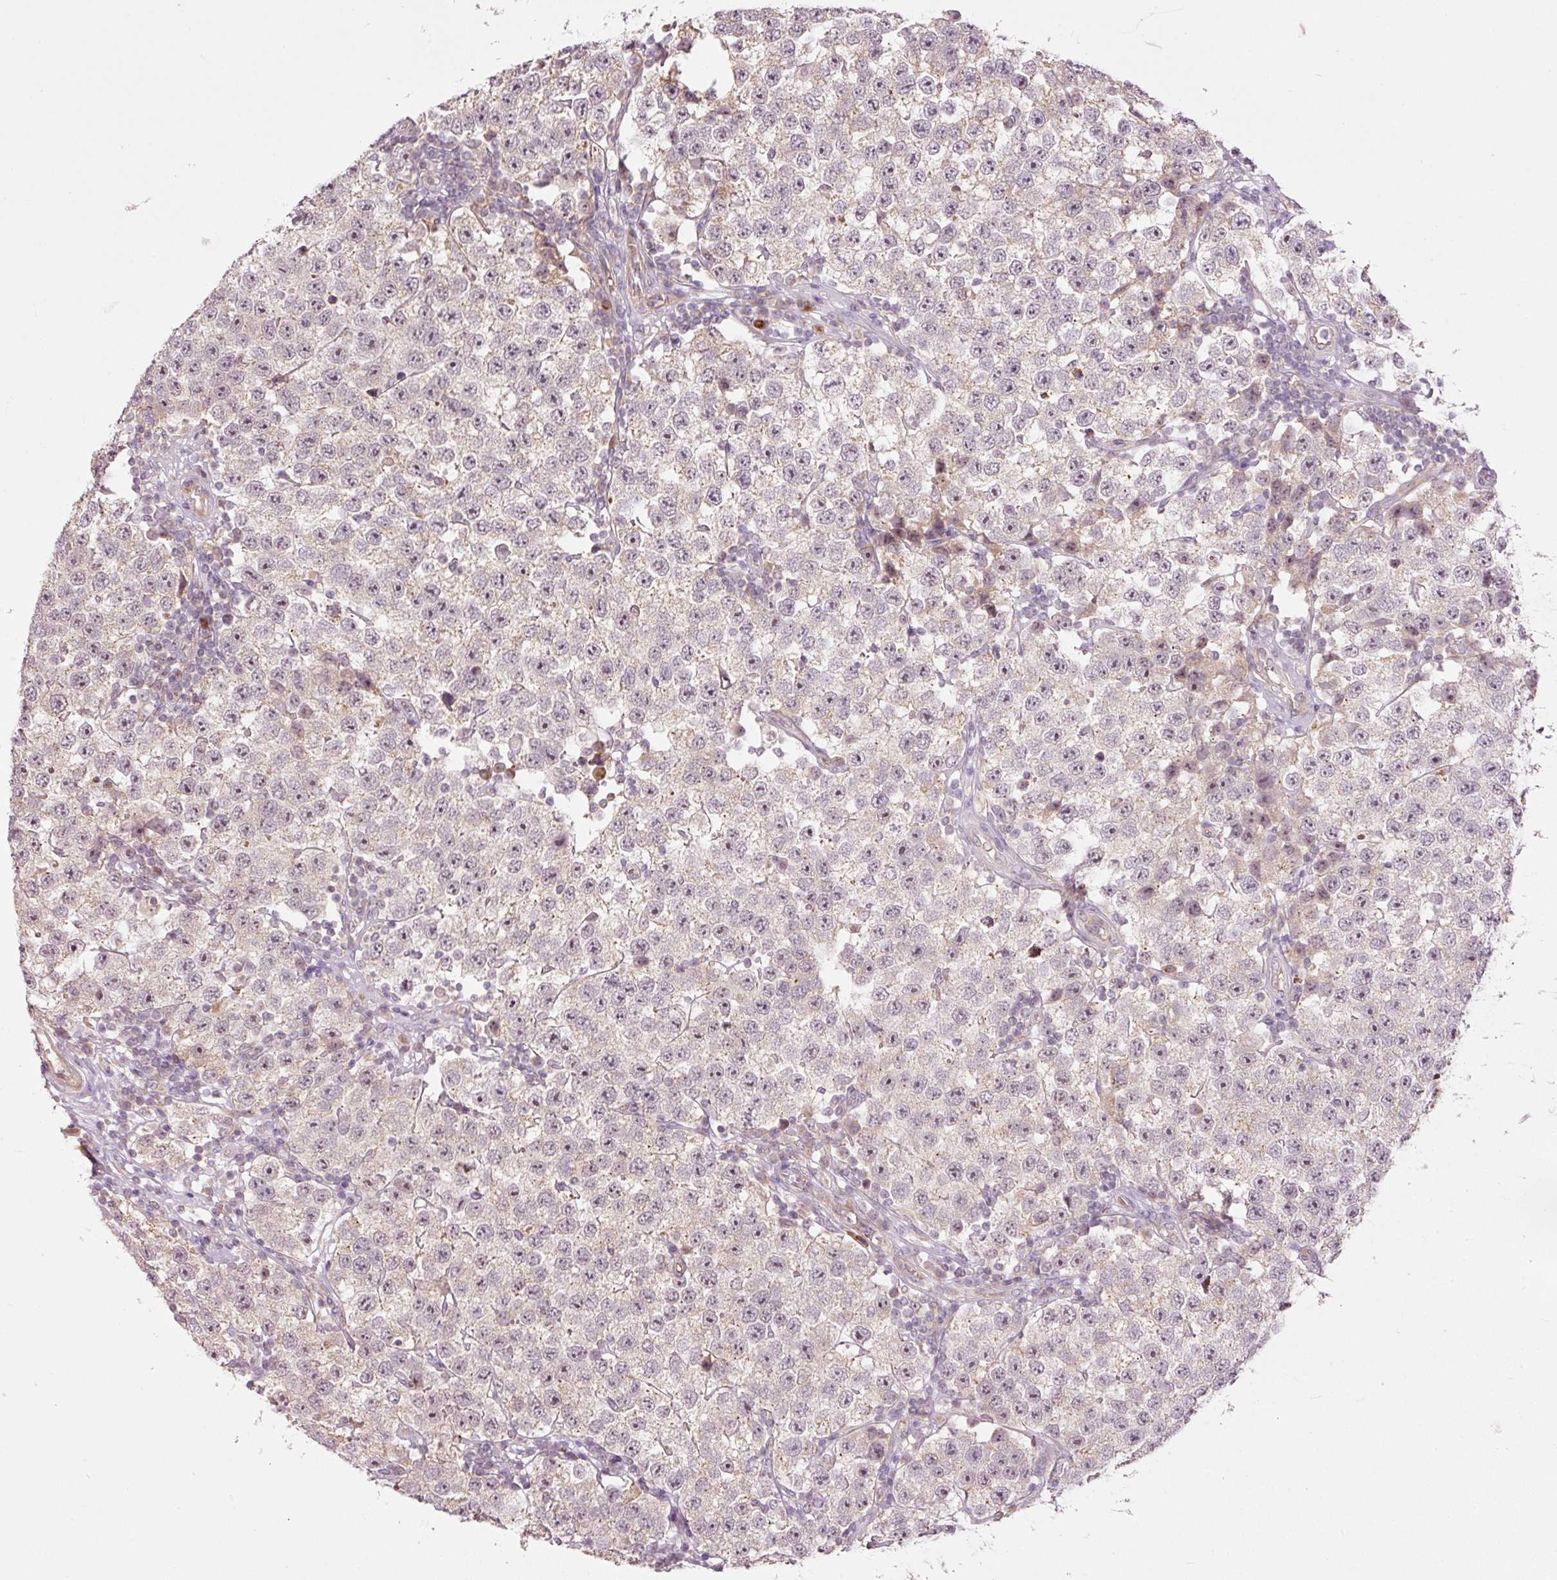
{"staining": {"intensity": "weak", "quantity": "<25%", "location": "nuclear"}, "tissue": "testis cancer", "cell_type": "Tumor cells", "image_type": "cancer", "snomed": [{"axis": "morphology", "description": "Seminoma, NOS"}, {"axis": "topography", "description": "Testis"}], "caption": "High power microscopy histopathology image of an immunohistochemistry image of testis seminoma, revealing no significant staining in tumor cells.", "gene": "CDC20B", "patient": {"sex": "male", "age": 34}}